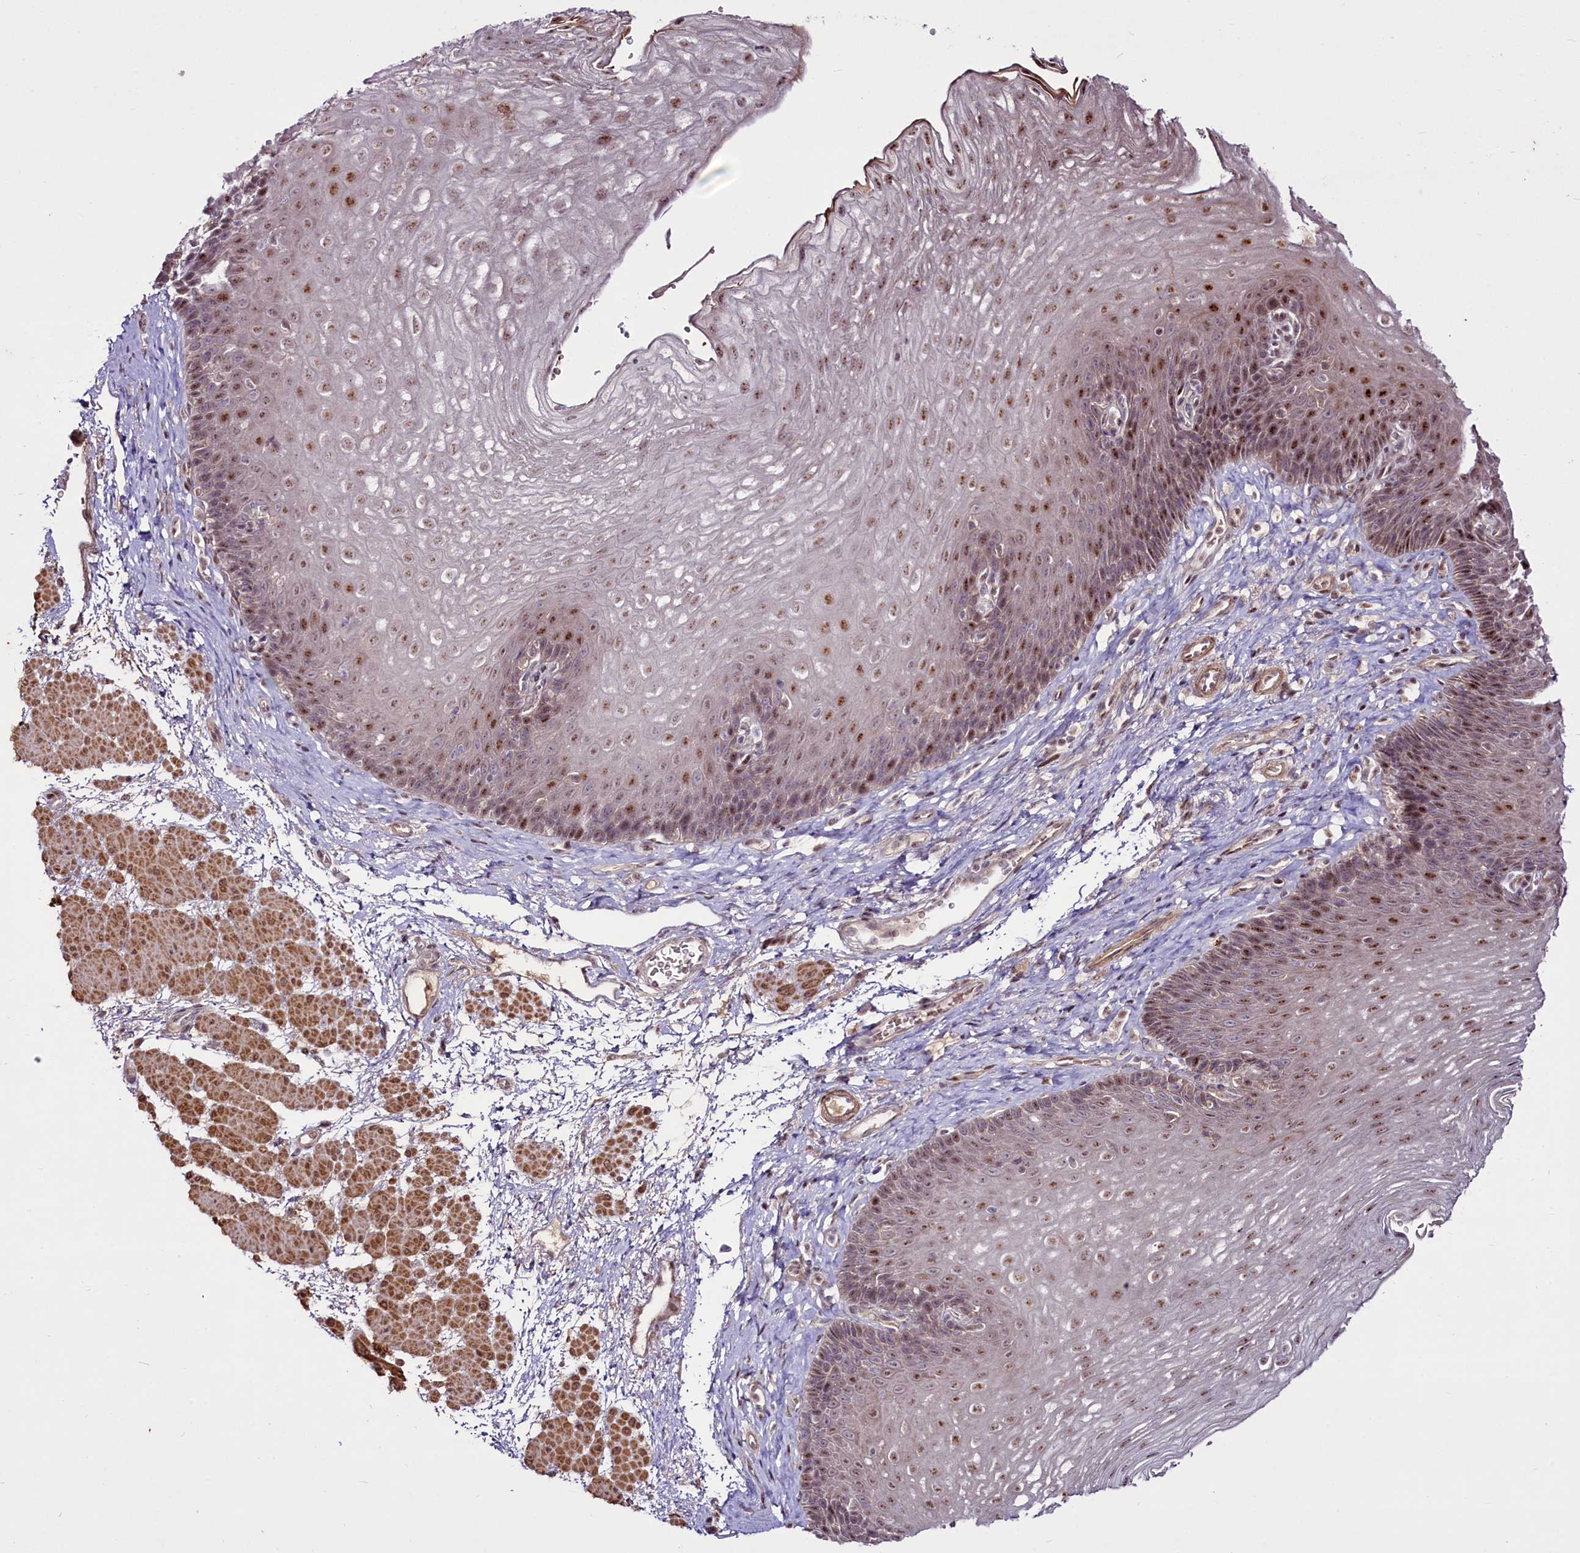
{"staining": {"intensity": "moderate", "quantity": "<25%", "location": "nuclear"}, "tissue": "esophagus", "cell_type": "Squamous epithelial cells", "image_type": "normal", "snomed": [{"axis": "morphology", "description": "Normal tissue, NOS"}, {"axis": "topography", "description": "Esophagus"}], "caption": "Immunohistochemical staining of normal esophagus displays moderate nuclear protein positivity in about <25% of squamous epithelial cells. (DAB = brown stain, brightfield microscopy at high magnification).", "gene": "SUSD3", "patient": {"sex": "female", "age": 66}}